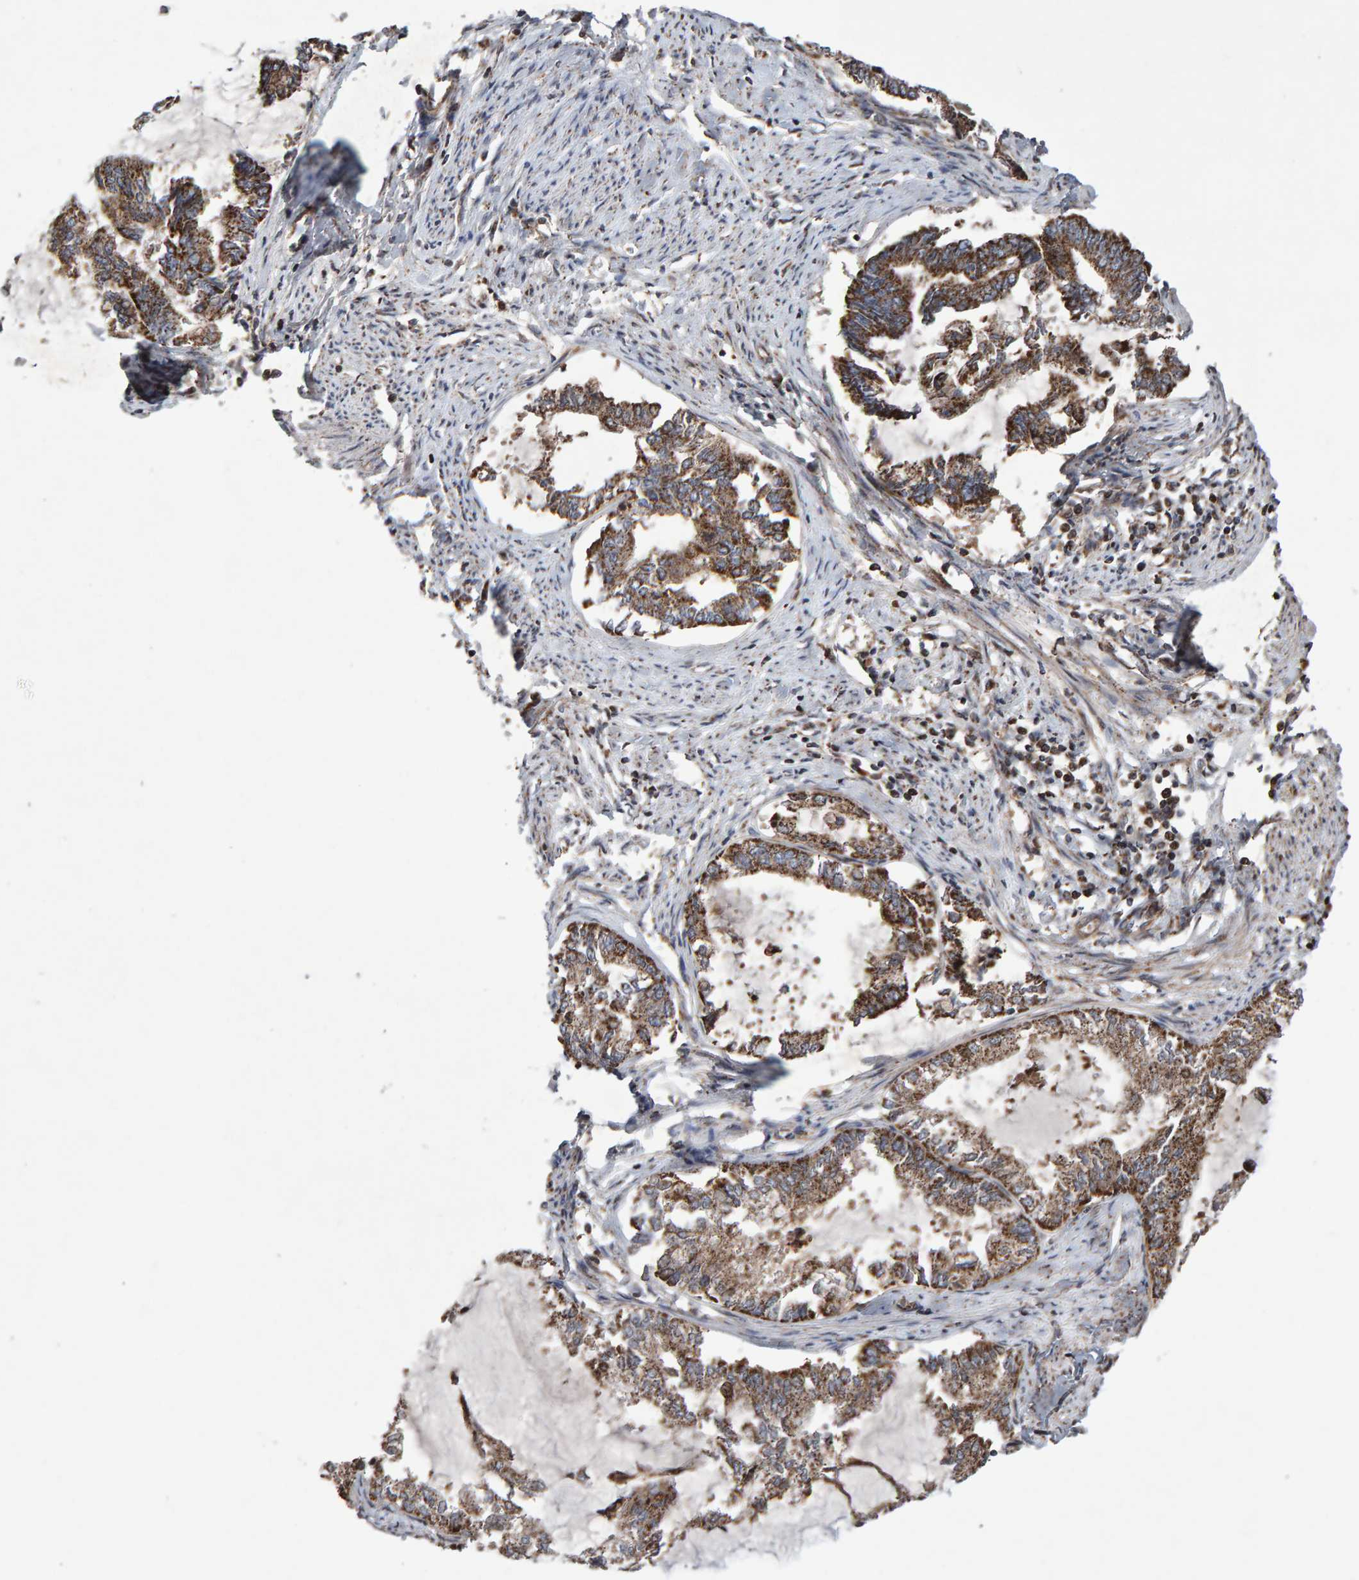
{"staining": {"intensity": "moderate", "quantity": ">75%", "location": "cytoplasmic/membranous"}, "tissue": "endometrial cancer", "cell_type": "Tumor cells", "image_type": "cancer", "snomed": [{"axis": "morphology", "description": "Adenocarcinoma, NOS"}, {"axis": "topography", "description": "Endometrium"}], "caption": "Endometrial cancer tissue displays moderate cytoplasmic/membranous staining in approximately >75% of tumor cells (DAB (3,3'-diaminobenzidine) IHC, brown staining for protein, blue staining for nuclei).", "gene": "PECR", "patient": {"sex": "female", "age": 86}}